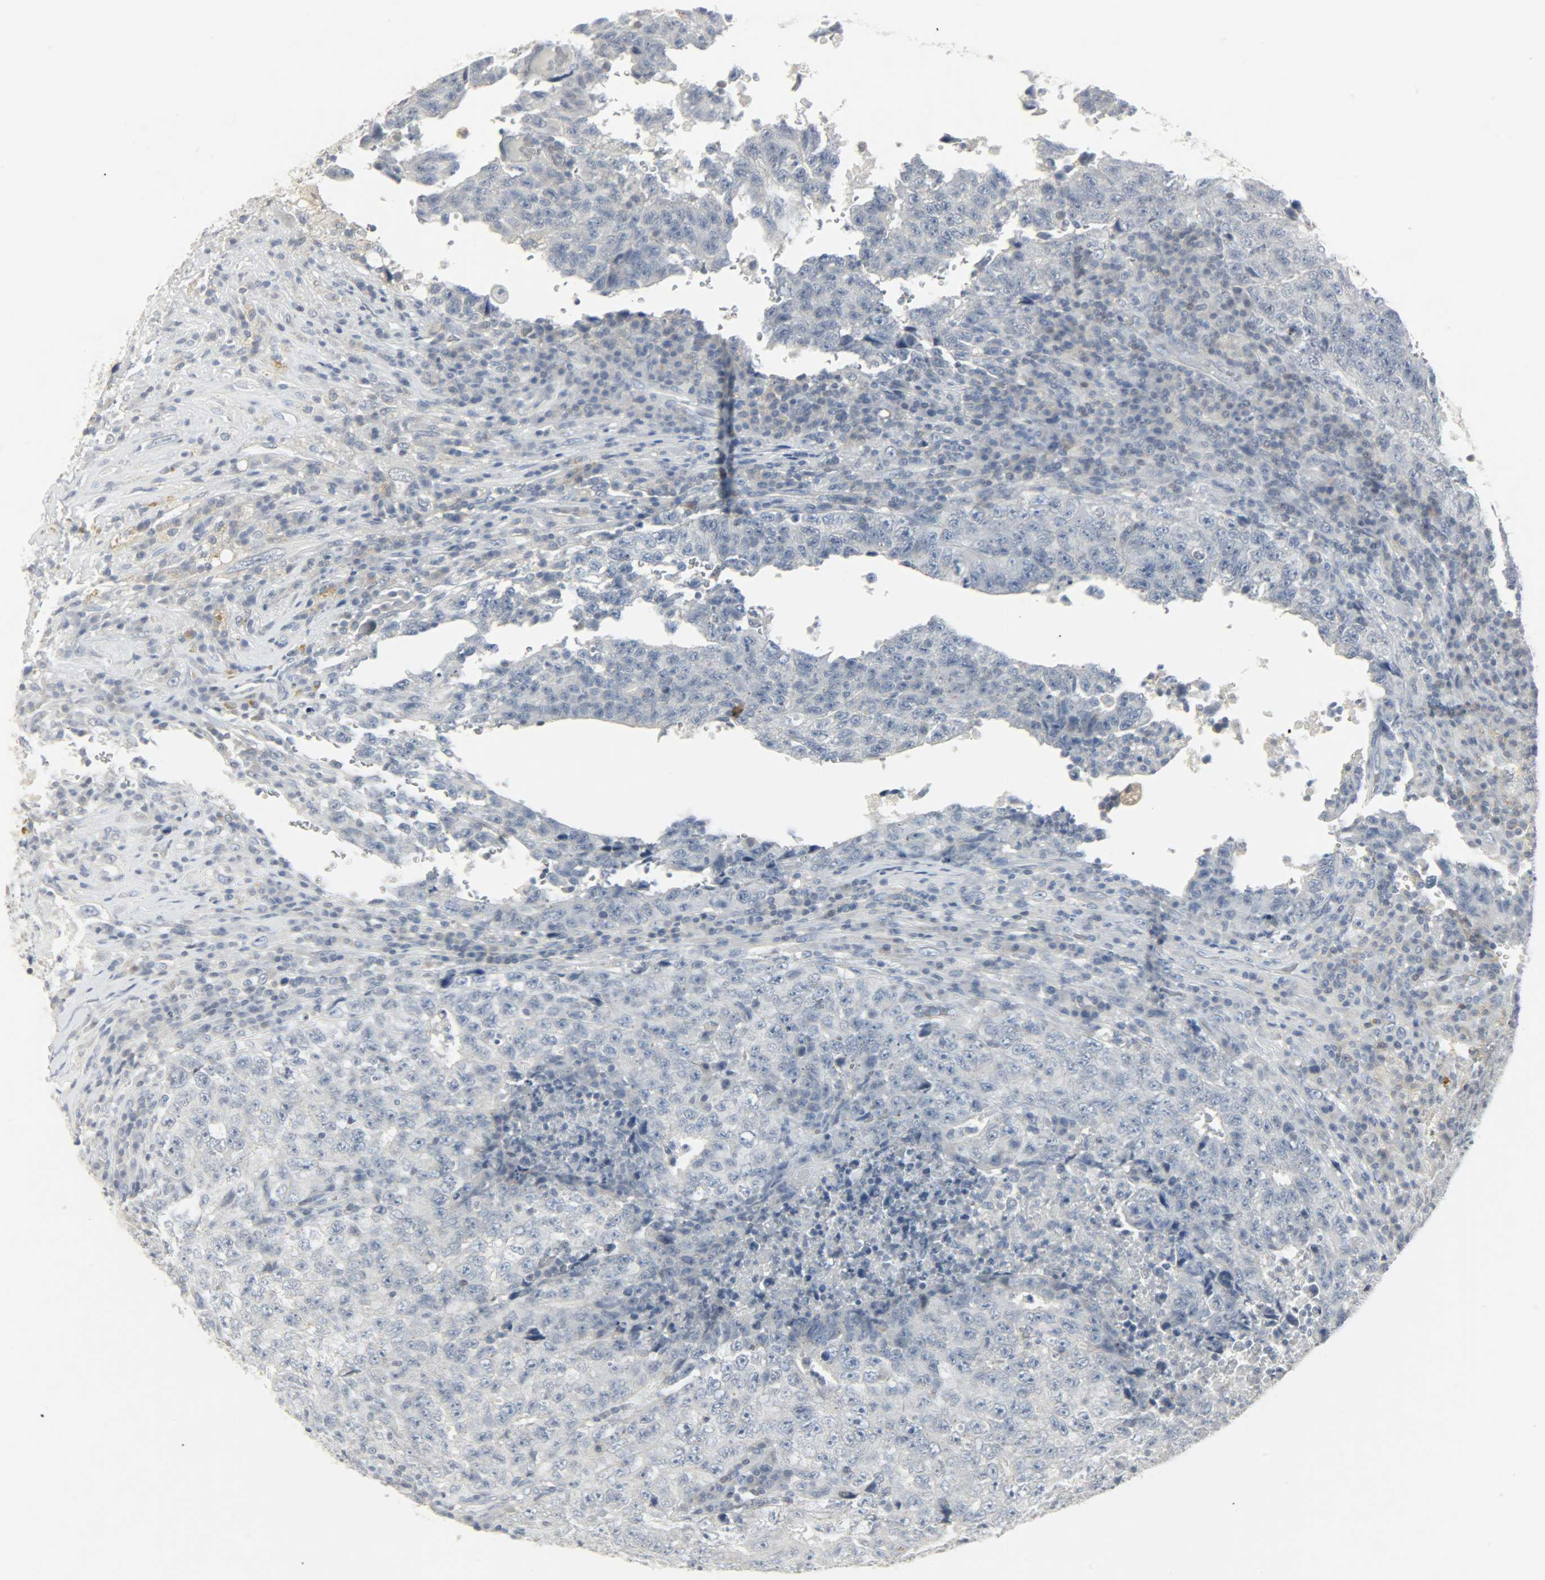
{"staining": {"intensity": "negative", "quantity": "none", "location": "none"}, "tissue": "testis cancer", "cell_type": "Tumor cells", "image_type": "cancer", "snomed": [{"axis": "morphology", "description": "Necrosis, NOS"}, {"axis": "morphology", "description": "Carcinoma, Embryonal, NOS"}, {"axis": "topography", "description": "Testis"}], "caption": "Tumor cells show no significant staining in embryonal carcinoma (testis).", "gene": "CAMK4", "patient": {"sex": "male", "age": 19}}